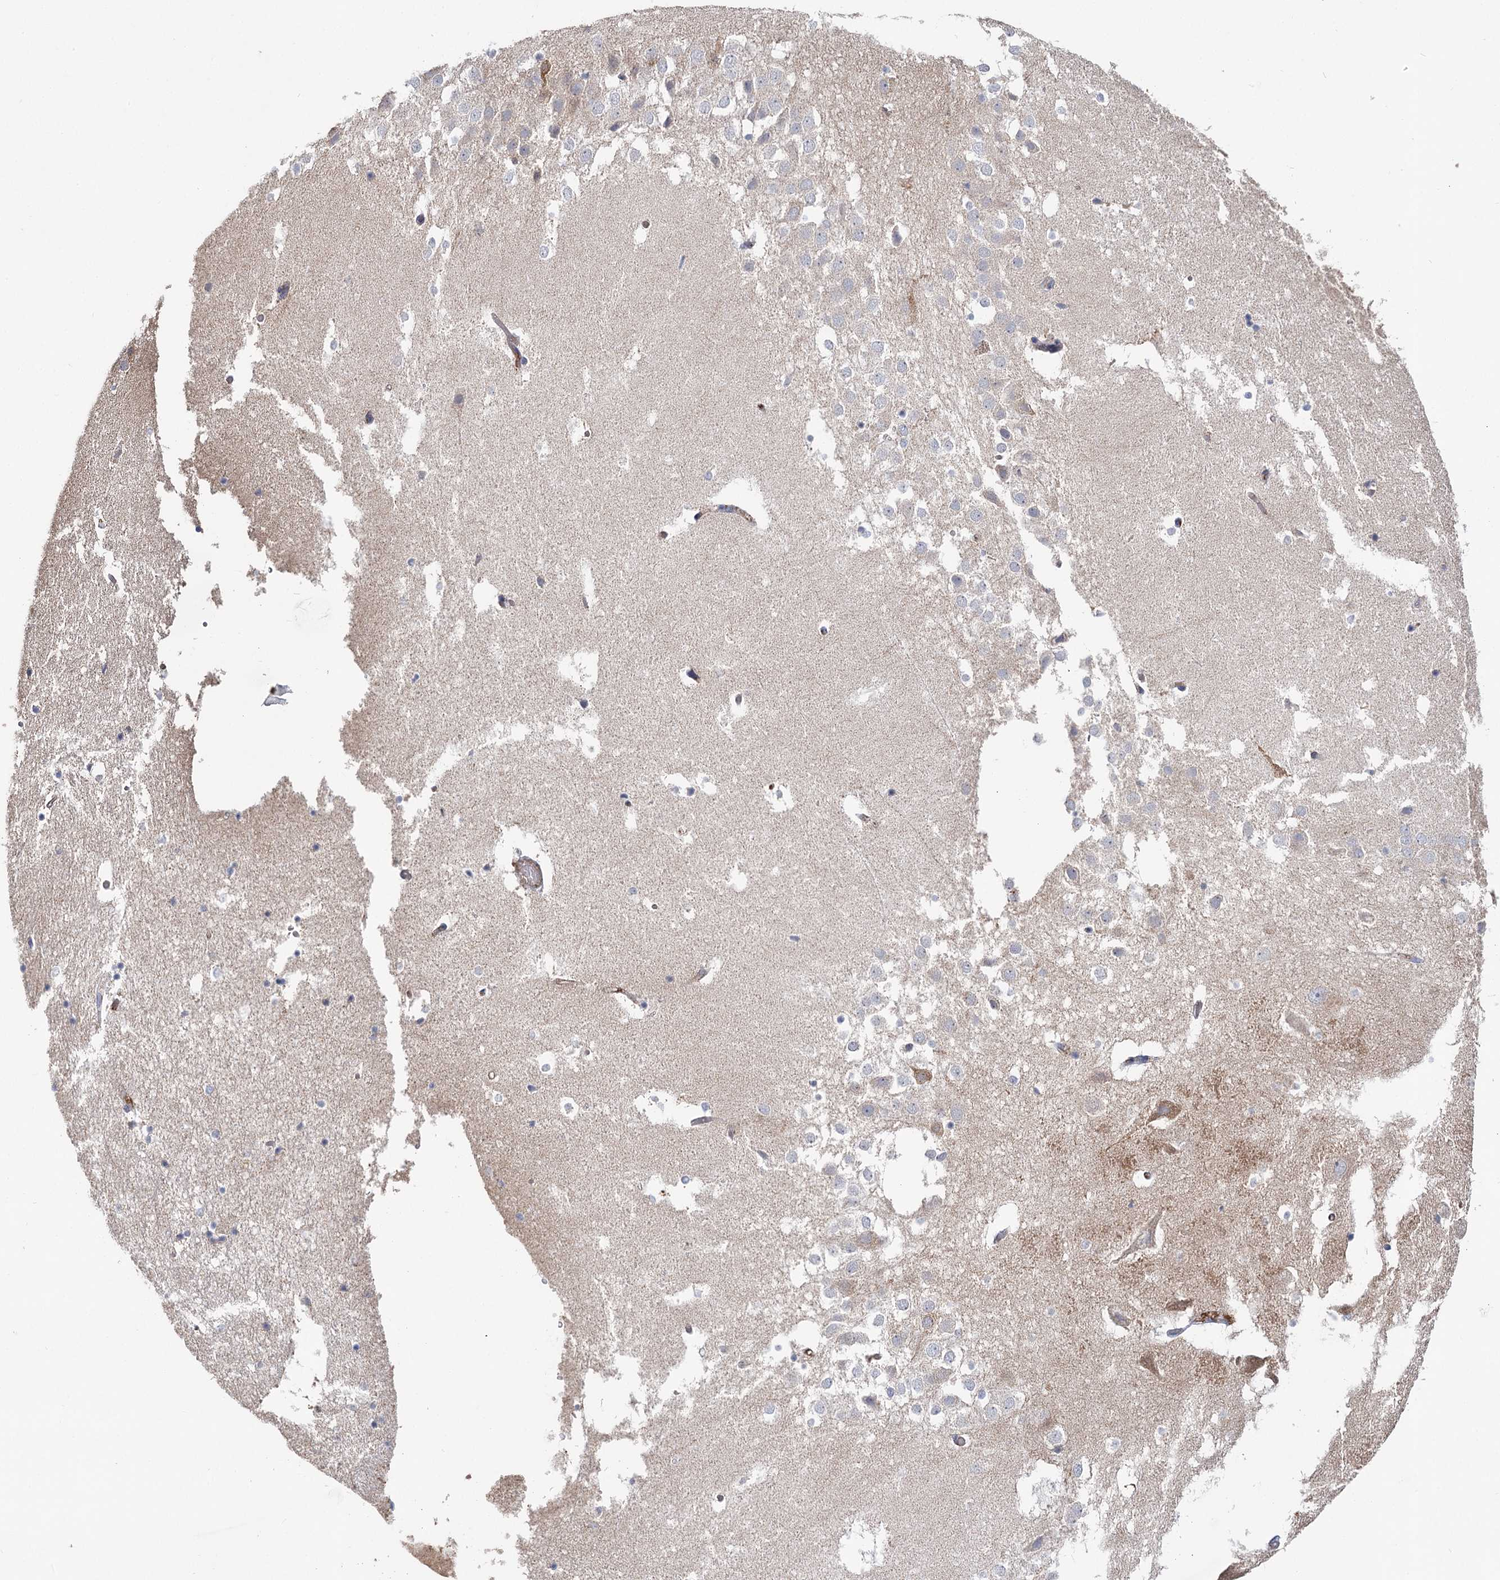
{"staining": {"intensity": "weak", "quantity": "<25%", "location": "cytoplasmic/membranous"}, "tissue": "hippocampus", "cell_type": "Glial cells", "image_type": "normal", "snomed": [{"axis": "morphology", "description": "Normal tissue, NOS"}, {"axis": "topography", "description": "Hippocampus"}], "caption": "Photomicrograph shows no significant protein expression in glial cells of normal hippocampus.", "gene": "ARHGAP44", "patient": {"sex": "female", "age": 52}}